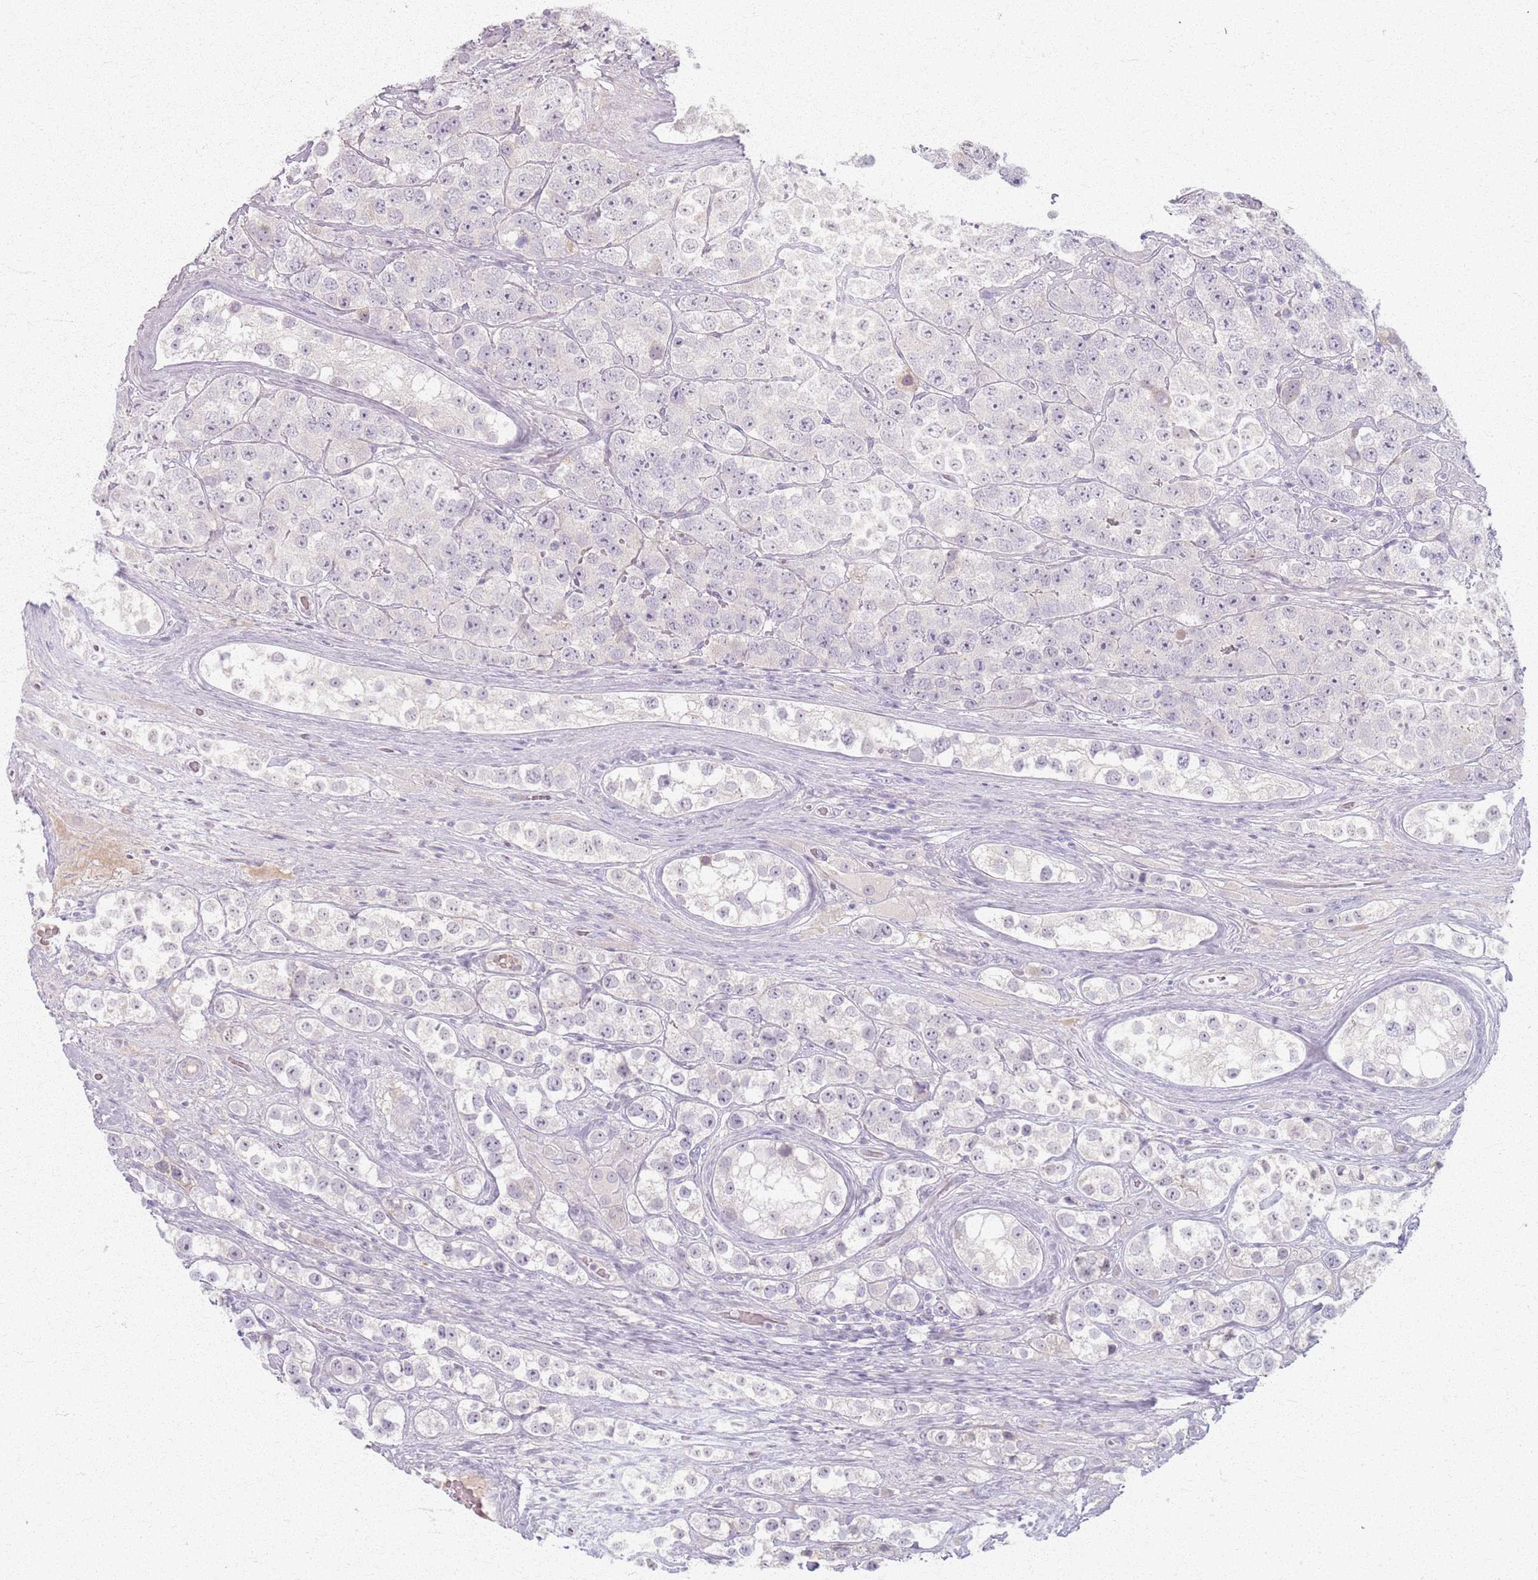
{"staining": {"intensity": "negative", "quantity": "none", "location": "none"}, "tissue": "testis cancer", "cell_type": "Tumor cells", "image_type": "cancer", "snomed": [{"axis": "morphology", "description": "Seminoma, NOS"}, {"axis": "topography", "description": "Testis"}], "caption": "Immunohistochemical staining of testis seminoma reveals no significant staining in tumor cells.", "gene": "CRIPT", "patient": {"sex": "male", "age": 28}}